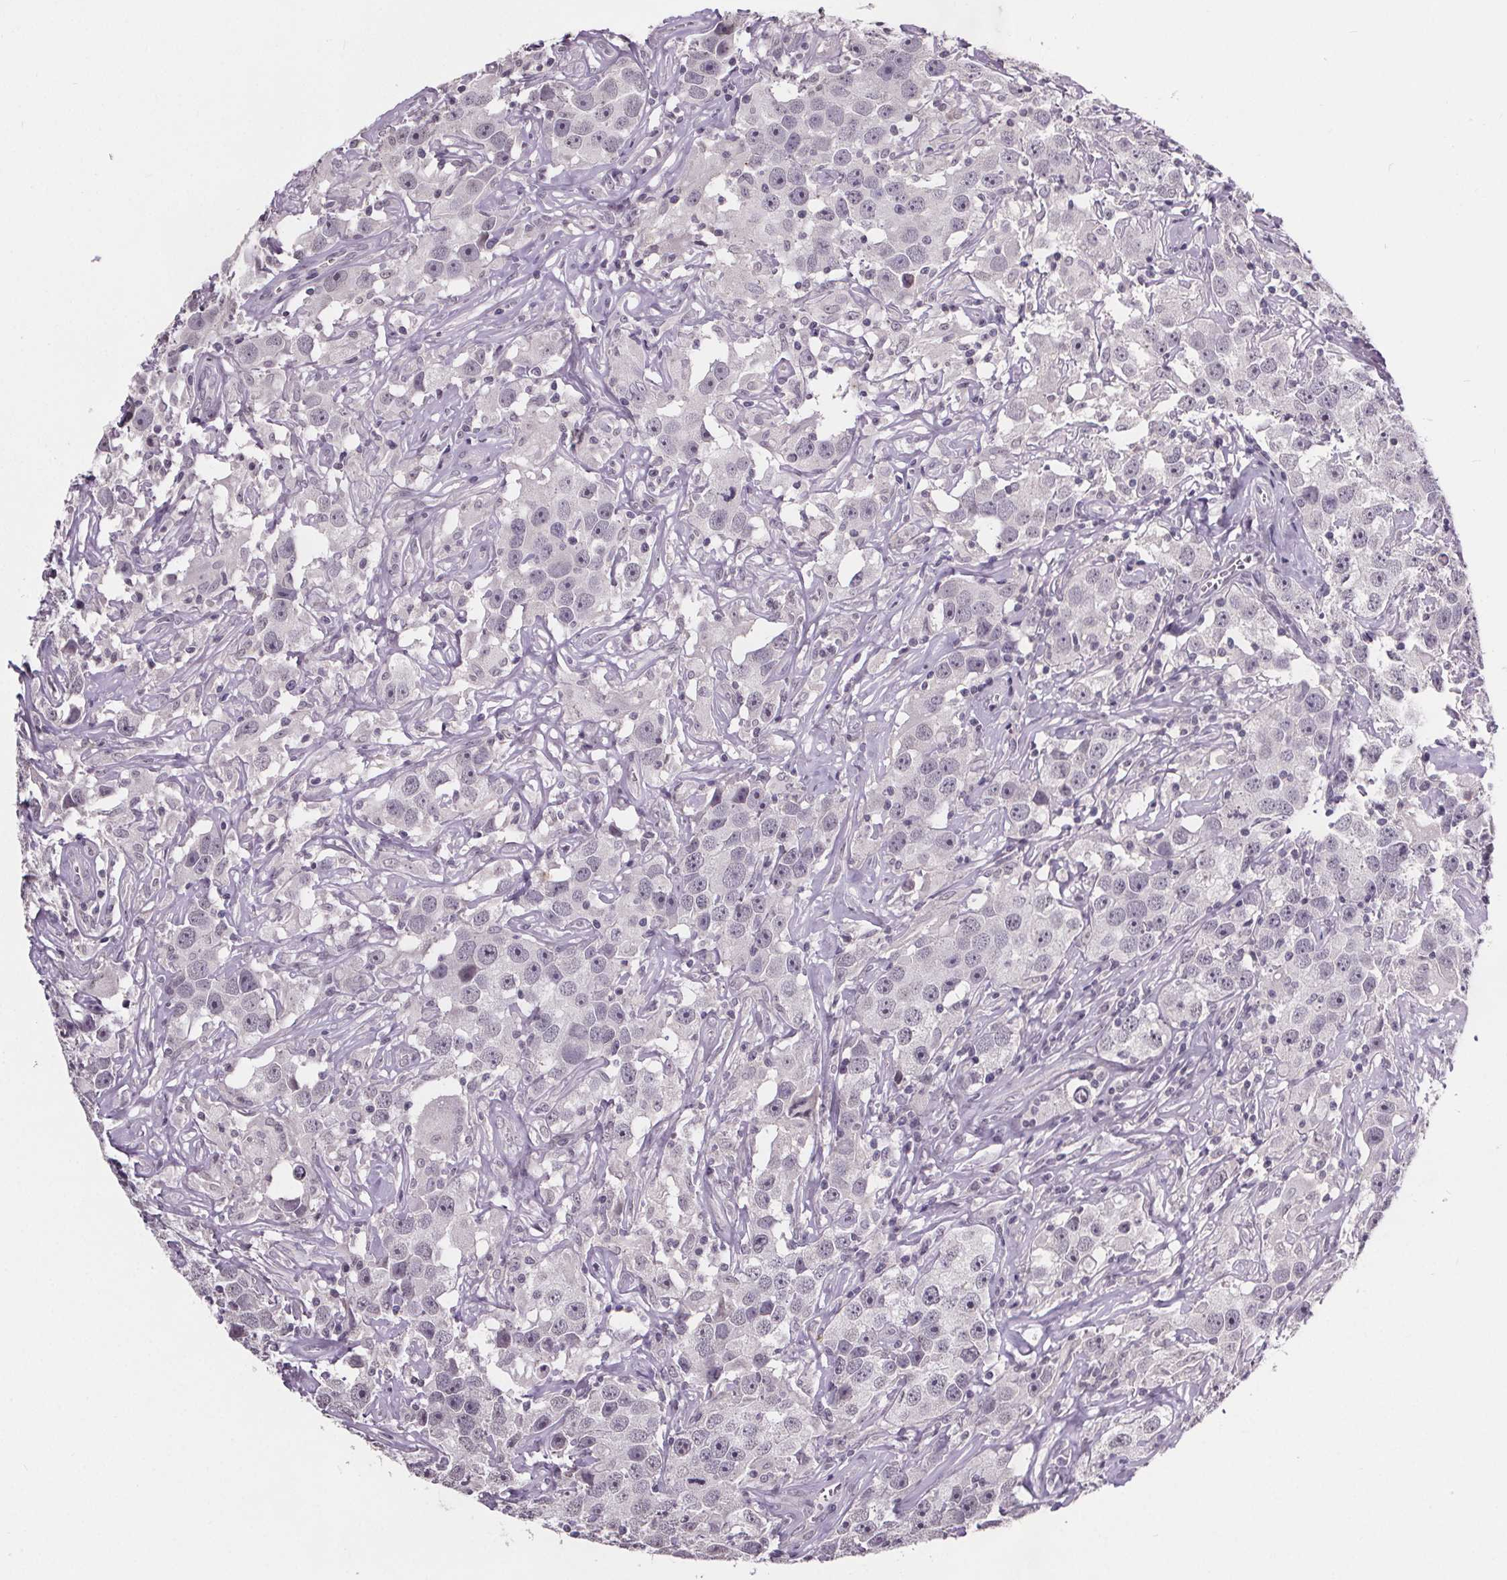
{"staining": {"intensity": "negative", "quantity": "none", "location": "none"}, "tissue": "testis cancer", "cell_type": "Tumor cells", "image_type": "cancer", "snomed": [{"axis": "morphology", "description": "Seminoma, NOS"}, {"axis": "topography", "description": "Testis"}], "caption": "Testis cancer (seminoma) stained for a protein using immunohistochemistry (IHC) displays no expression tumor cells.", "gene": "NKX6-1", "patient": {"sex": "male", "age": 49}}